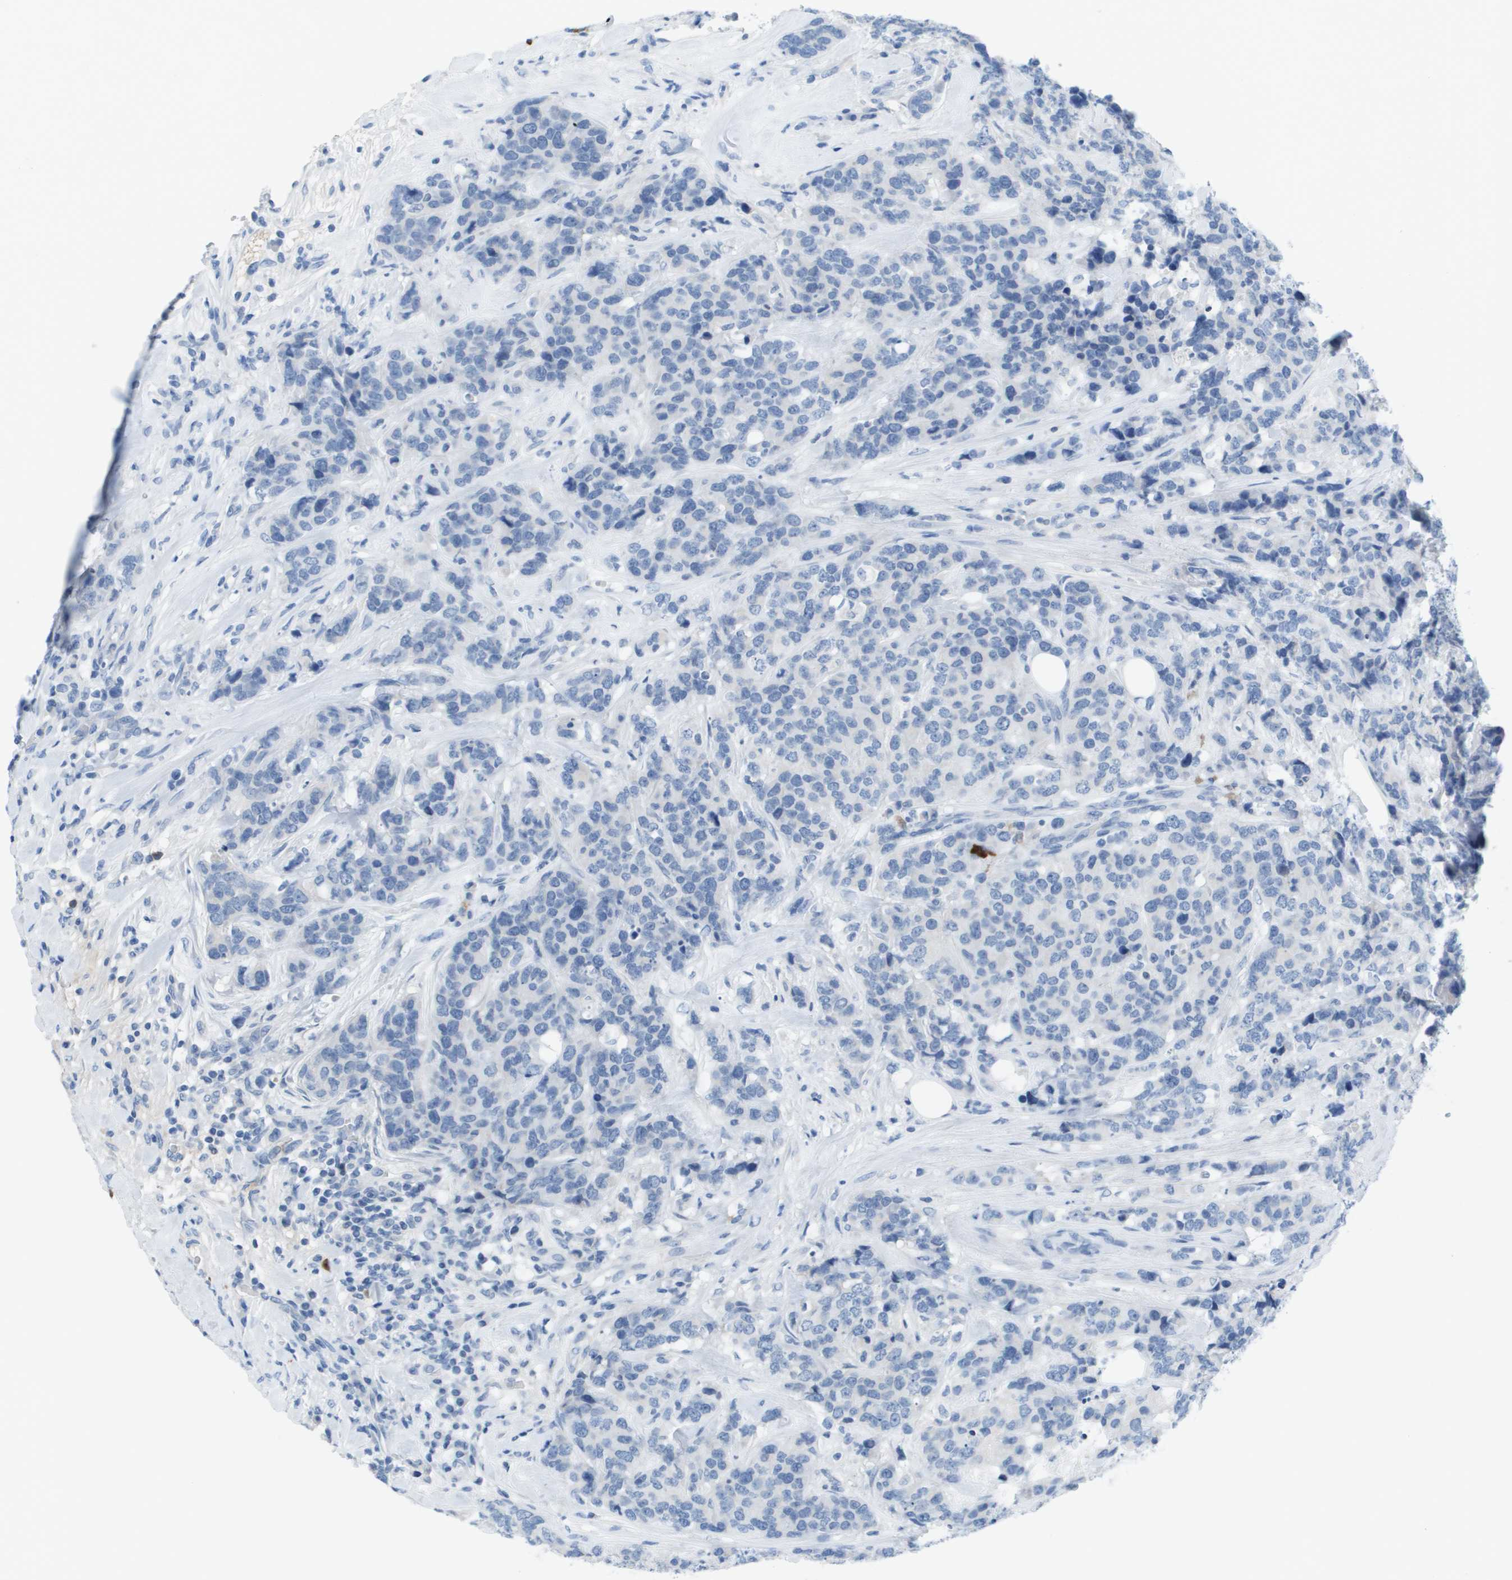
{"staining": {"intensity": "negative", "quantity": "none", "location": "none"}, "tissue": "breast cancer", "cell_type": "Tumor cells", "image_type": "cancer", "snomed": [{"axis": "morphology", "description": "Lobular carcinoma"}, {"axis": "topography", "description": "Breast"}], "caption": "This is an immunohistochemistry (IHC) histopathology image of lobular carcinoma (breast). There is no staining in tumor cells.", "gene": "GPR18", "patient": {"sex": "female", "age": 59}}